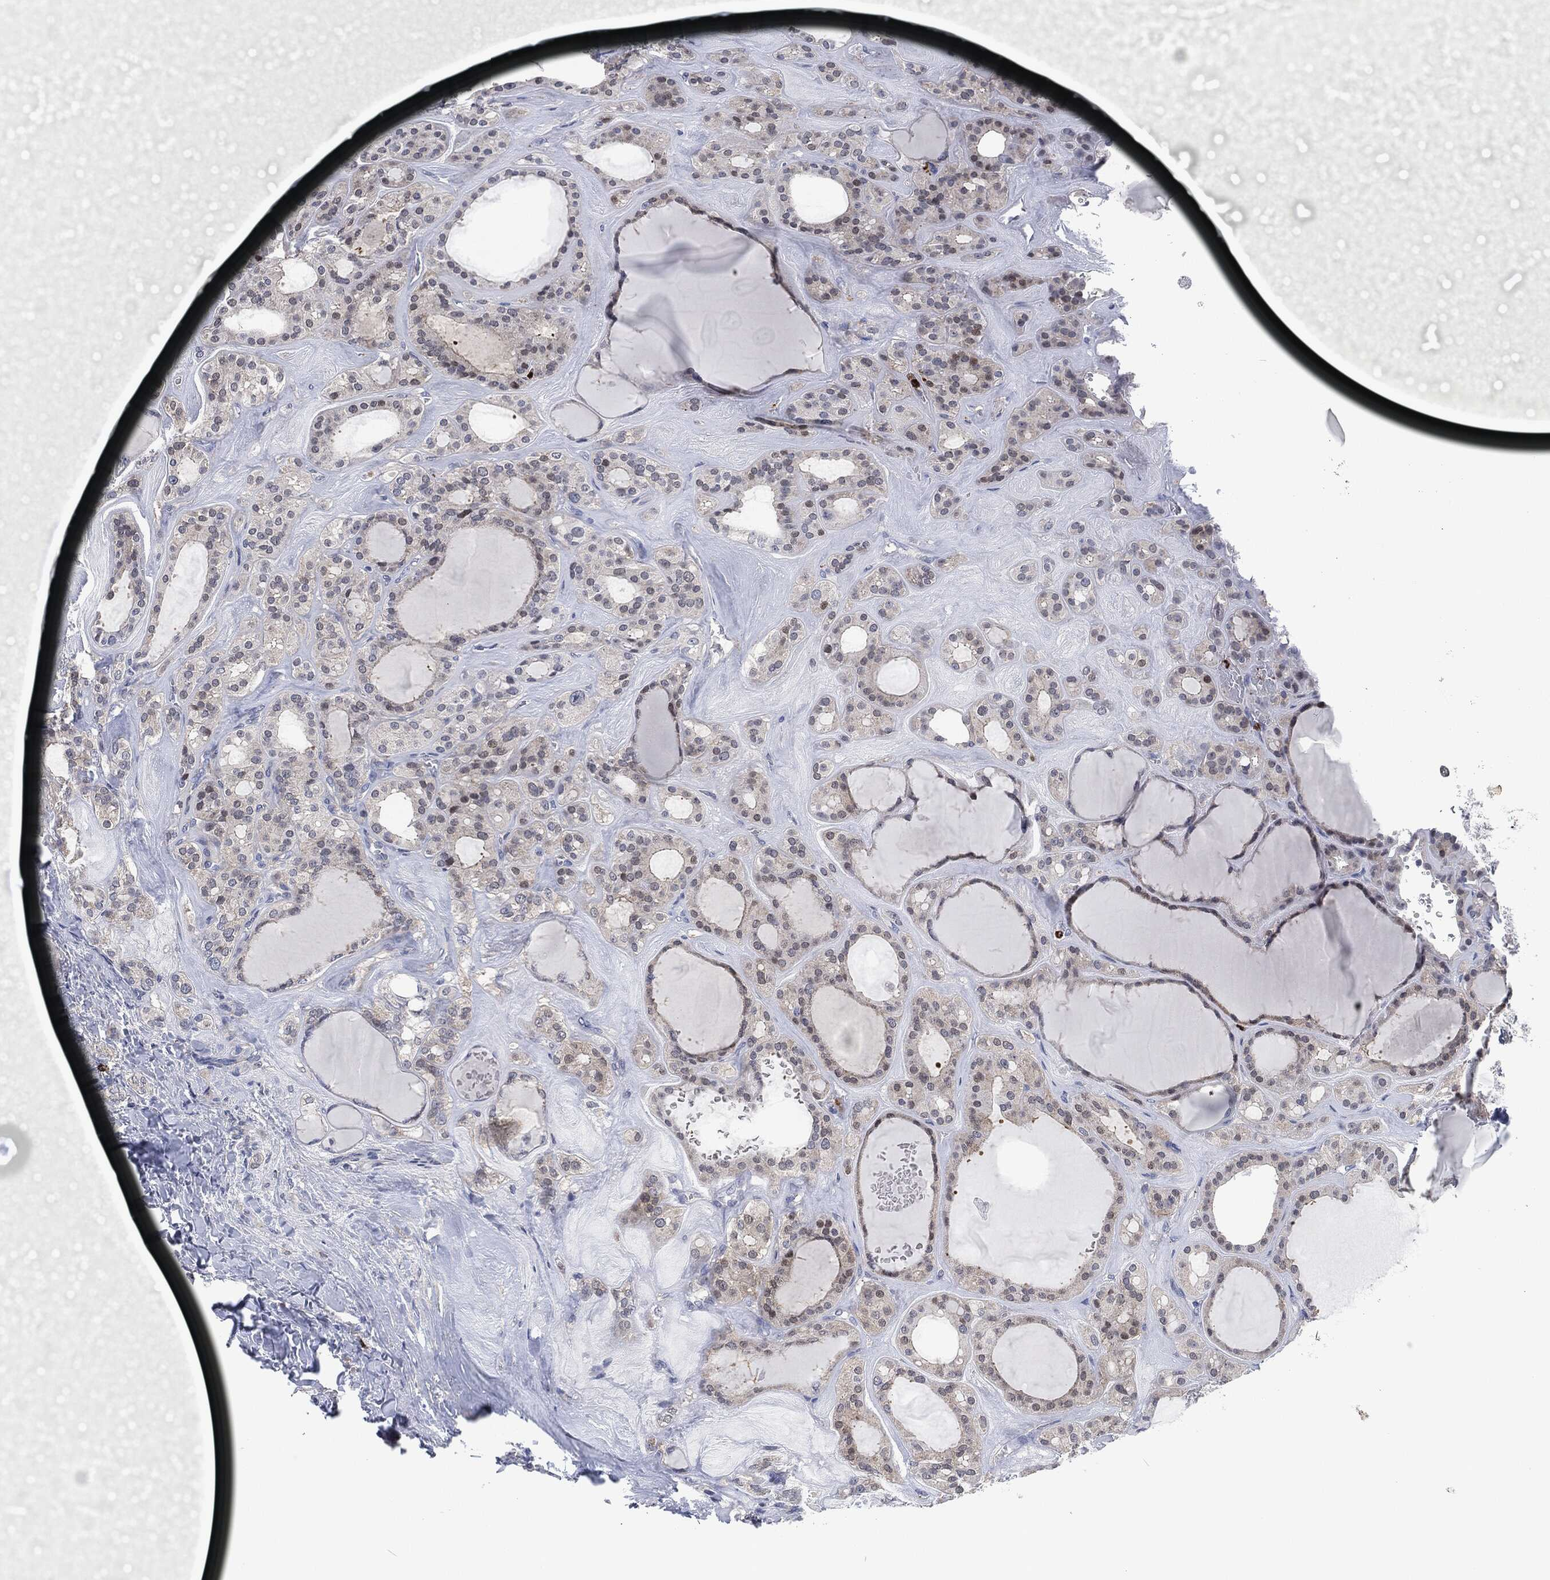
{"staining": {"intensity": "negative", "quantity": "none", "location": "none"}, "tissue": "thyroid cancer", "cell_type": "Tumor cells", "image_type": "cancer", "snomed": [{"axis": "morphology", "description": "Normal tissue, NOS"}, {"axis": "morphology", "description": "Papillary adenocarcinoma, NOS"}, {"axis": "topography", "description": "Thyroid gland"}], "caption": "Immunohistochemistry (IHC) image of neoplastic tissue: human thyroid papillary adenocarcinoma stained with DAB (3,3'-diaminobenzidine) reveals no significant protein staining in tumor cells. (Stains: DAB (3,3'-diaminobenzidine) immunohistochemistry with hematoxylin counter stain, Microscopy: brightfield microscopy at high magnification).", "gene": "MPO", "patient": {"sex": "female", "age": 66}}